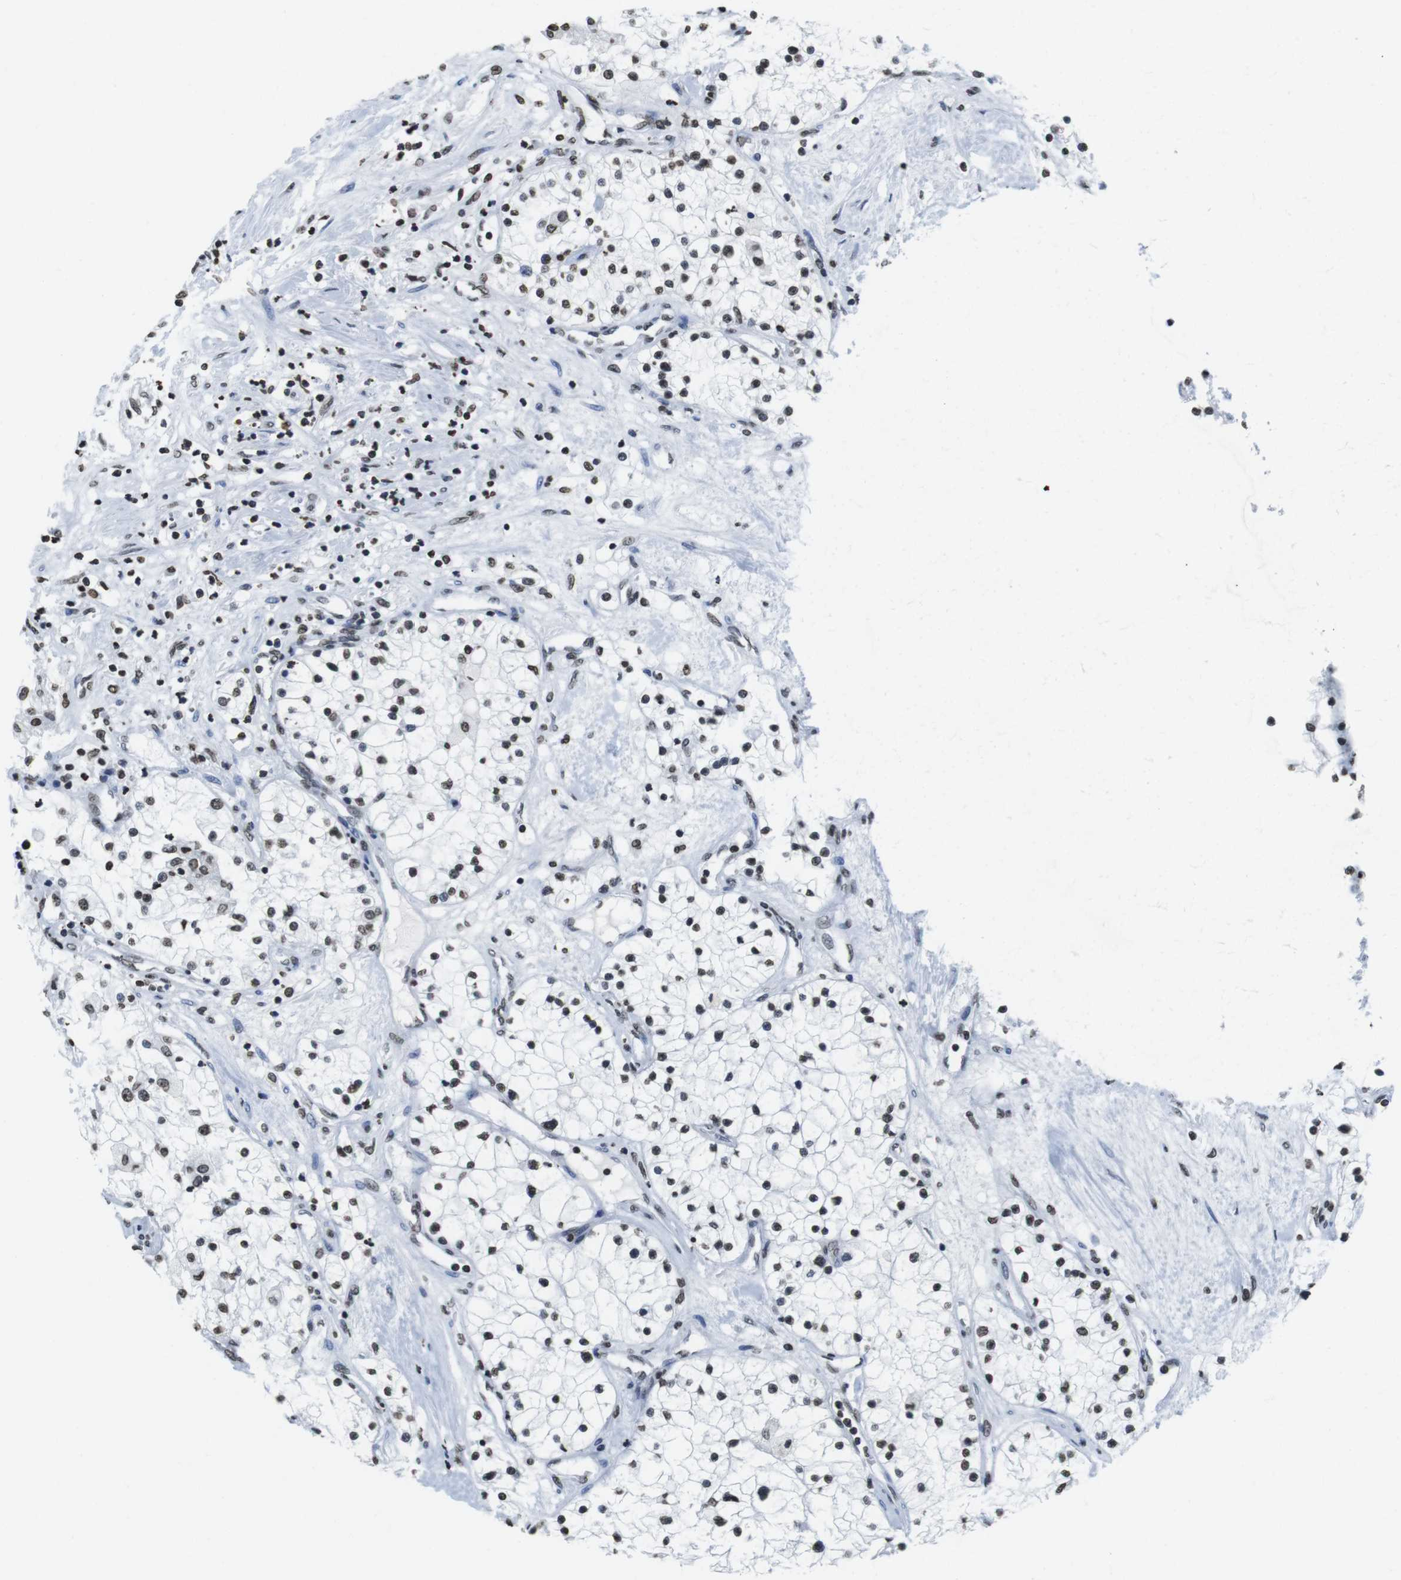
{"staining": {"intensity": "moderate", "quantity": "25%-75%", "location": "nuclear"}, "tissue": "renal cancer", "cell_type": "Tumor cells", "image_type": "cancer", "snomed": [{"axis": "morphology", "description": "Adenocarcinoma, NOS"}, {"axis": "topography", "description": "Kidney"}], "caption": "DAB immunohistochemical staining of adenocarcinoma (renal) shows moderate nuclear protein positivity in about 25%-75% of tumor cells.", "gene": "BSX", "patient": {"sex": "male", "age": 68}}